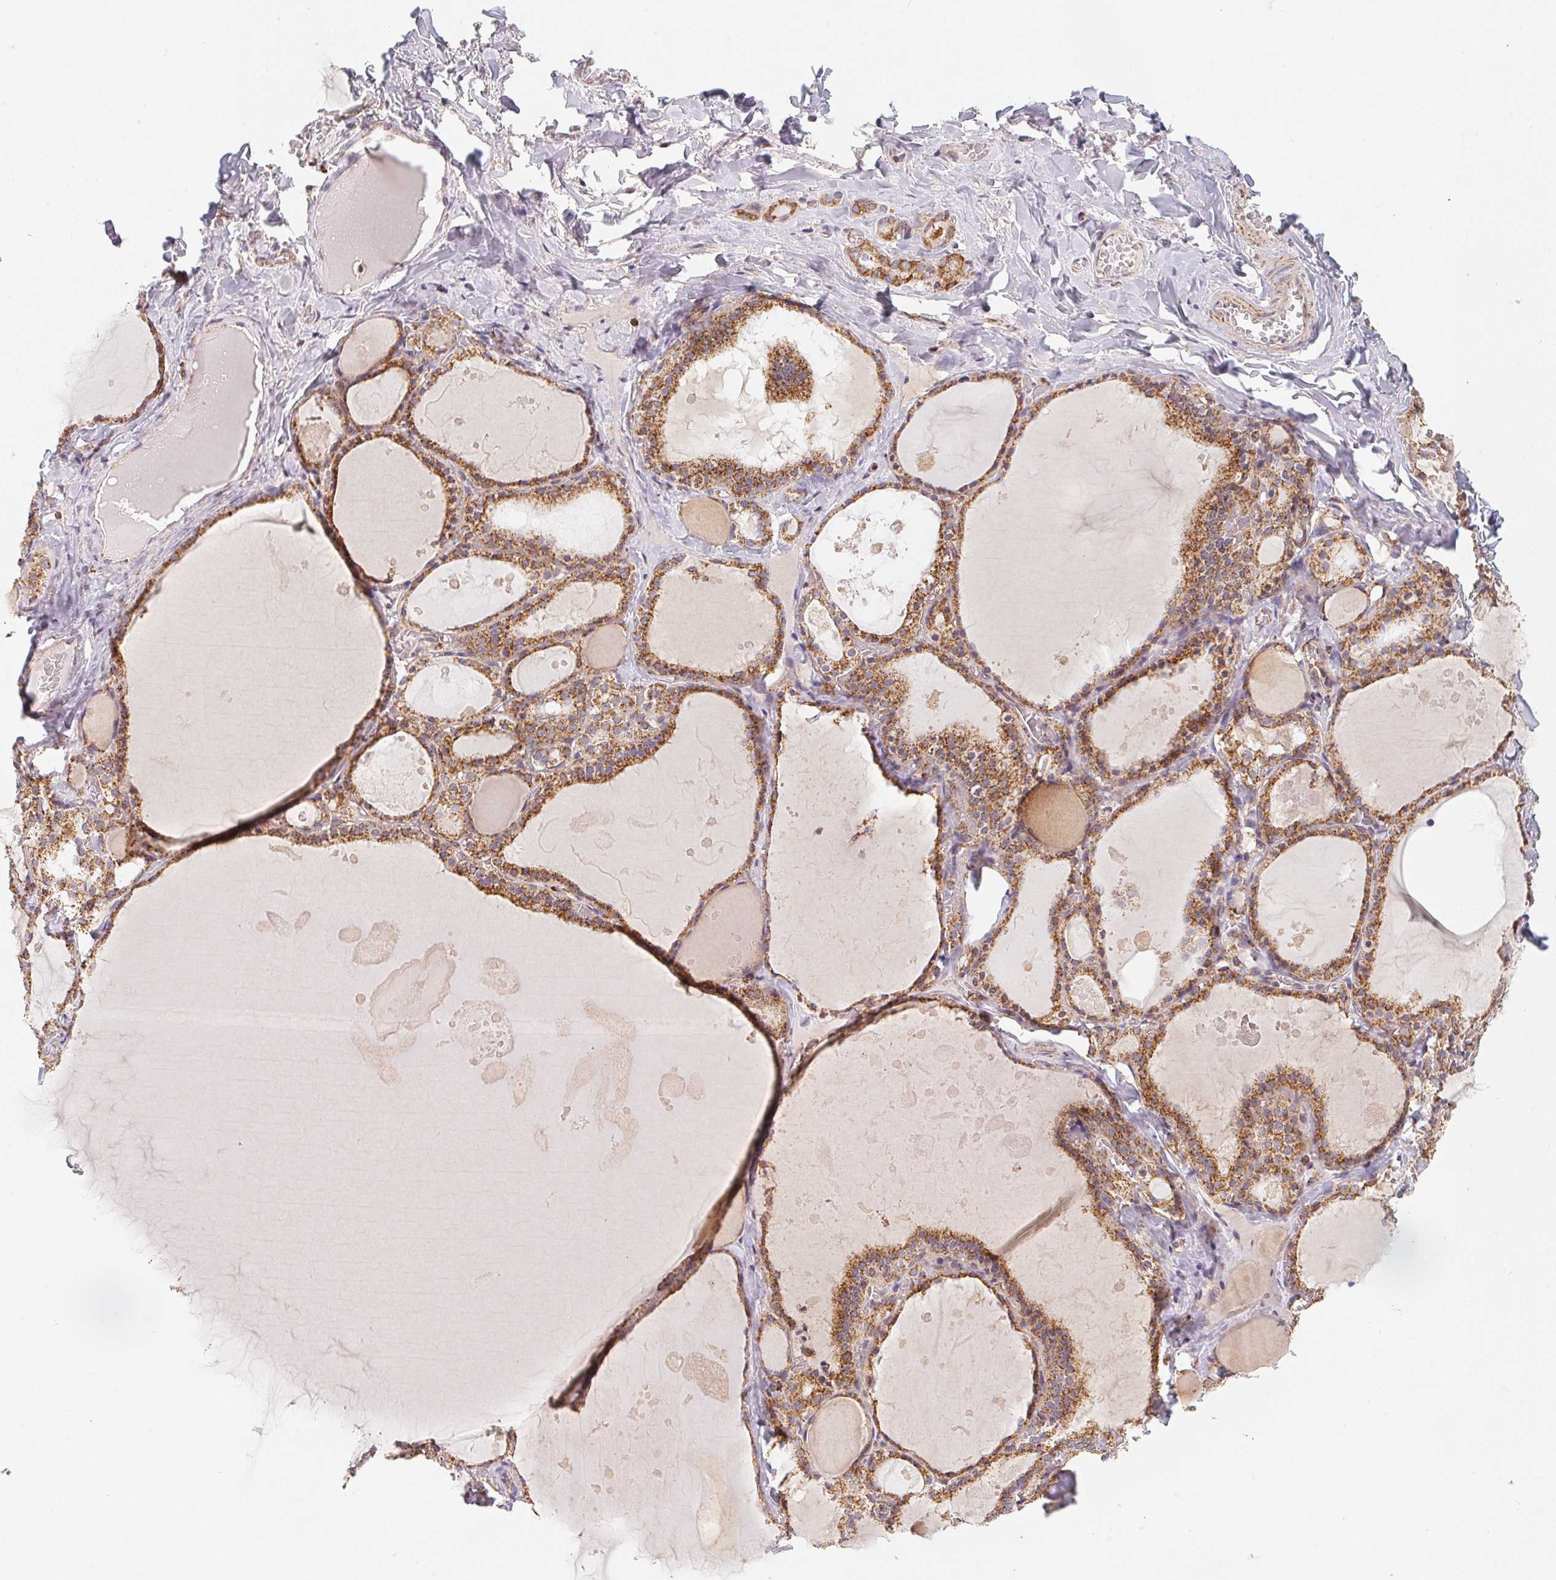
{"staining": {"intensity": "moderate", "quantity": ">75%", "location": "cytoplasmic/membranous"}, "tissue": "thyroid gland", "cell_type": "Glandular cells", "image_type": "normal", "snomed": [{"axis": "morphology", "description": "Normal tissue, NOS"}, {"axis": "topography", "description": "Thyroid gland"}], "caption": "A high-resolution image shows immunohistochemistry staining of normal thyroid gland, which shows moderate cytoplasmic/membranous positivity in about >75% of glandular cells. Ihc stains the protein of interest in brown and the nuclei are stained blue.", "gene": "NDUFS6", "patient": {"sex": "male", "age": 56}}